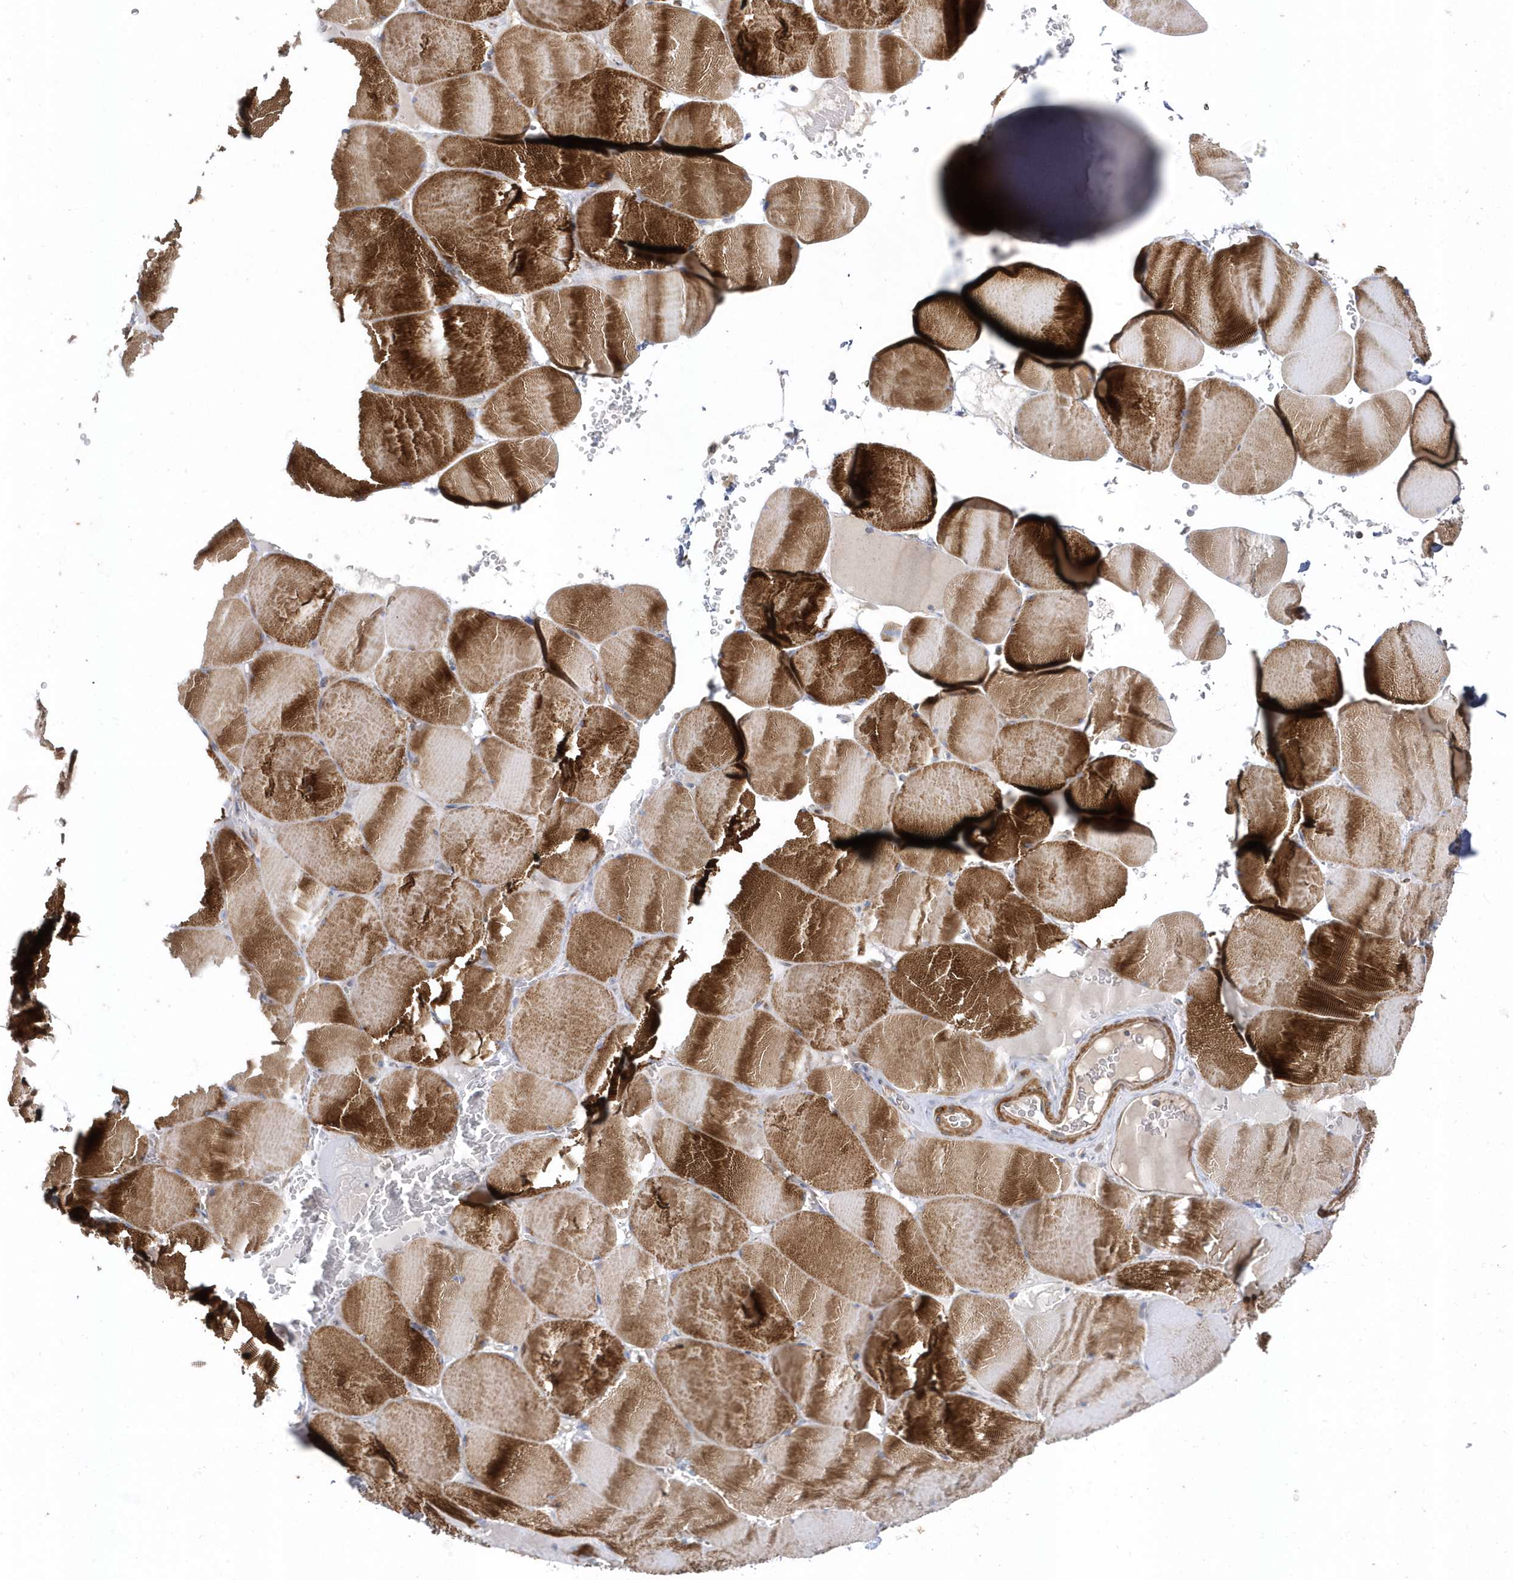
{"staining": {"intensity": "strong", "quantity": "25%-75%", "location": "cytoplasmic/membranous"}, "tissue": "skeletal muscle", "cell_type": "Myocytes", "image_type": "normal", "snomed": [{"axis": "morphology", "description": "Normal tissue, NOS"}, {"axis": "topography", "description": "Skeletal muscle"}, {"axis": "topography", "description": "Head-Neck"}], "caption": "Immunohistochemistry (IHC) image of unremarkable skeletal muscle: skeletal muscle stained using immunohistochemistry (IHC) reveals high levels of strong protein expression localized specifically in the cytoplasmic/membranous of myocytes, appearing as a cytoplasmic/membranous brown color.", "gene": "LEXM", "patient": {"sex": "male", "age": 66}}